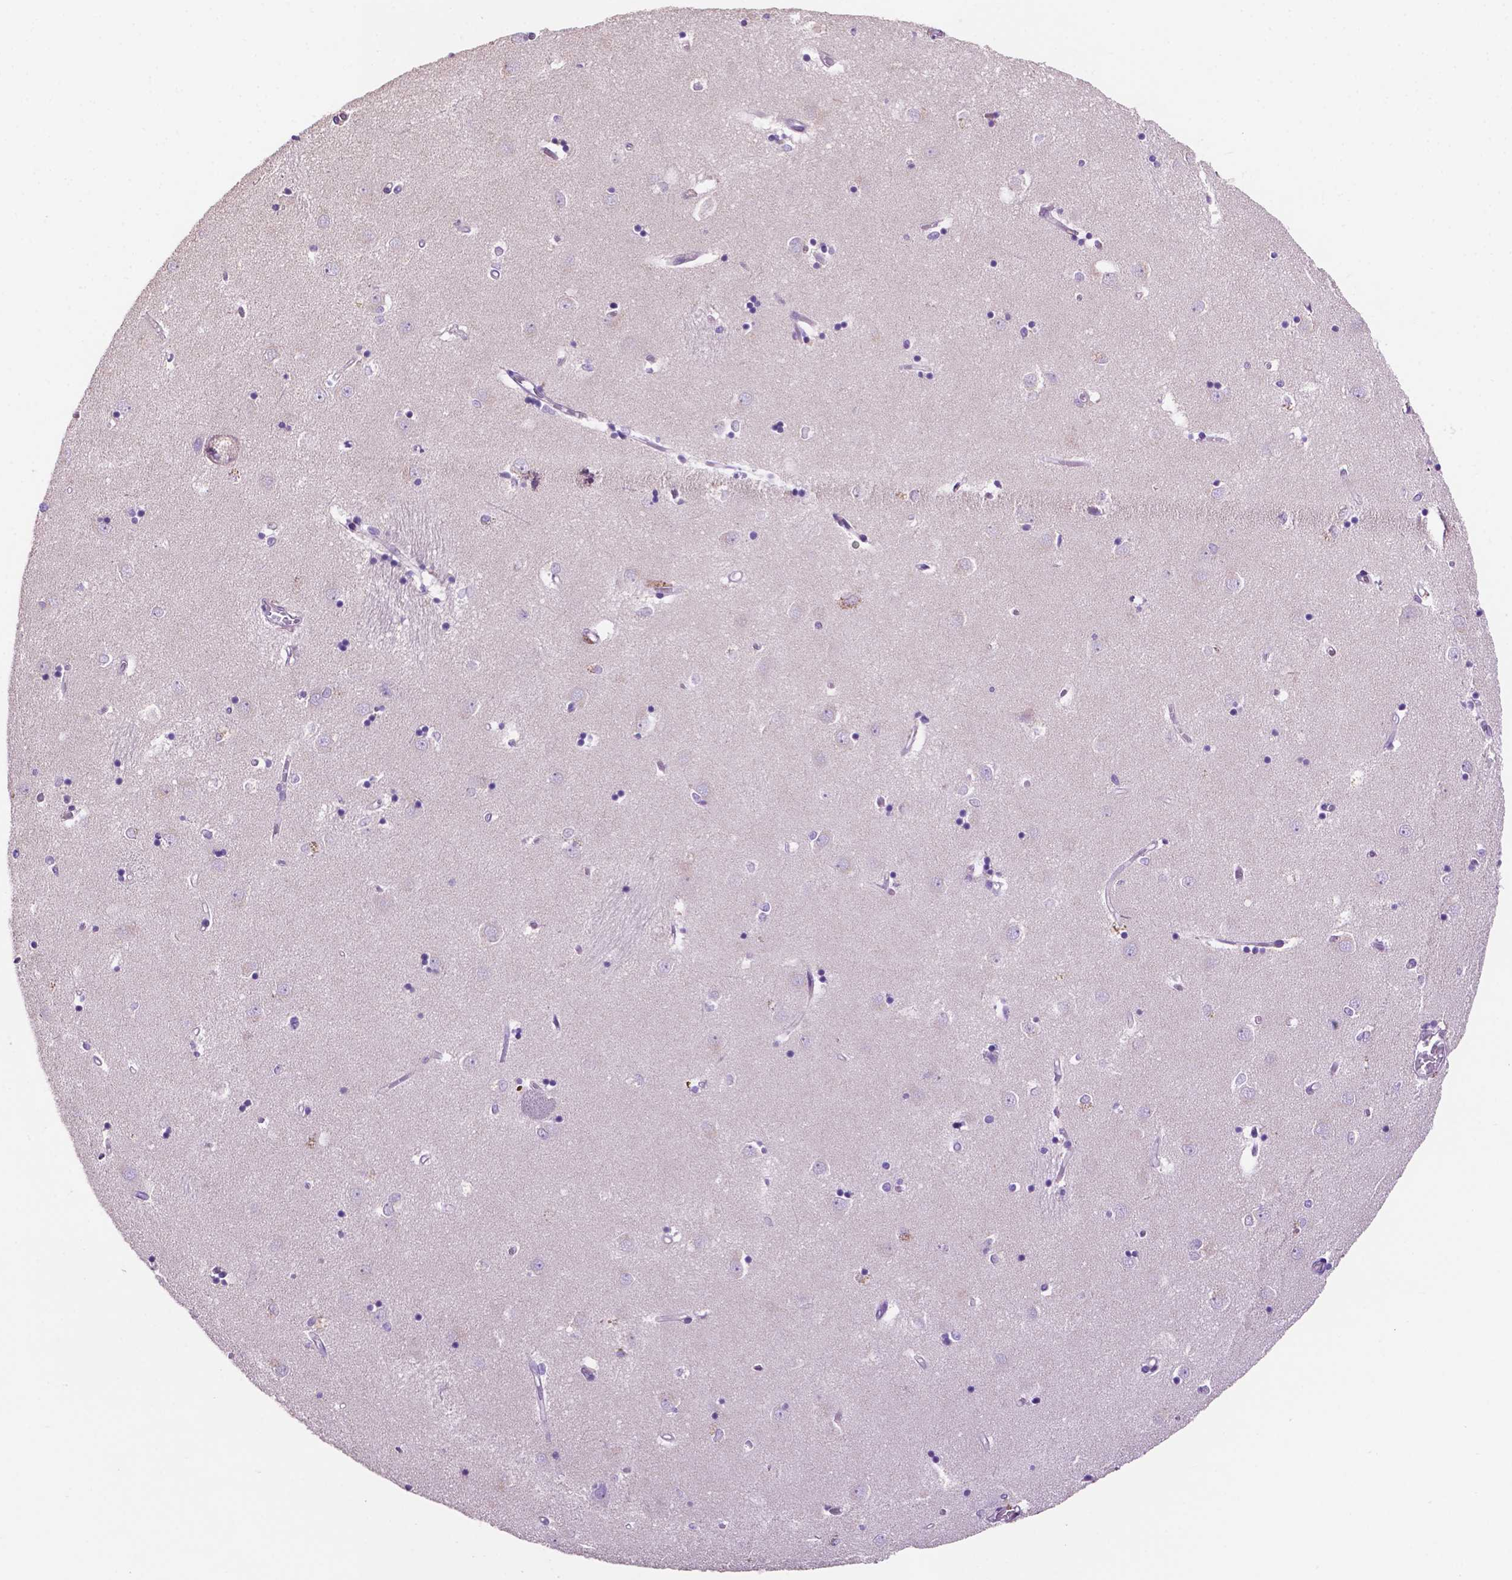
{"staining": {"intensity": "moderate", "quantity": "<25%", "location": "cytoplasmic/membranous"}, "tissue": "caudate", "cell_type": "Glial cells", "image_type": "normal", "snomed": [{"axis": "morphology", "description": "Normal tissue, NOS"}, {"axis": "topography", "description": "Lateral ventricle wall"}], "caption": "Glial cells show low levels of moderate cytoplasmic/membranous staining in approximately <25% of cells in benign human caudate. The protein of interest is stained brown, and the nuclei are stained in blue (DAB (3,3'-diaminobenzidine) IHC with brightfield microscopy, high magnification).", "gene": "CLDN17", "patient": {"sex": "male", "age": 54}}